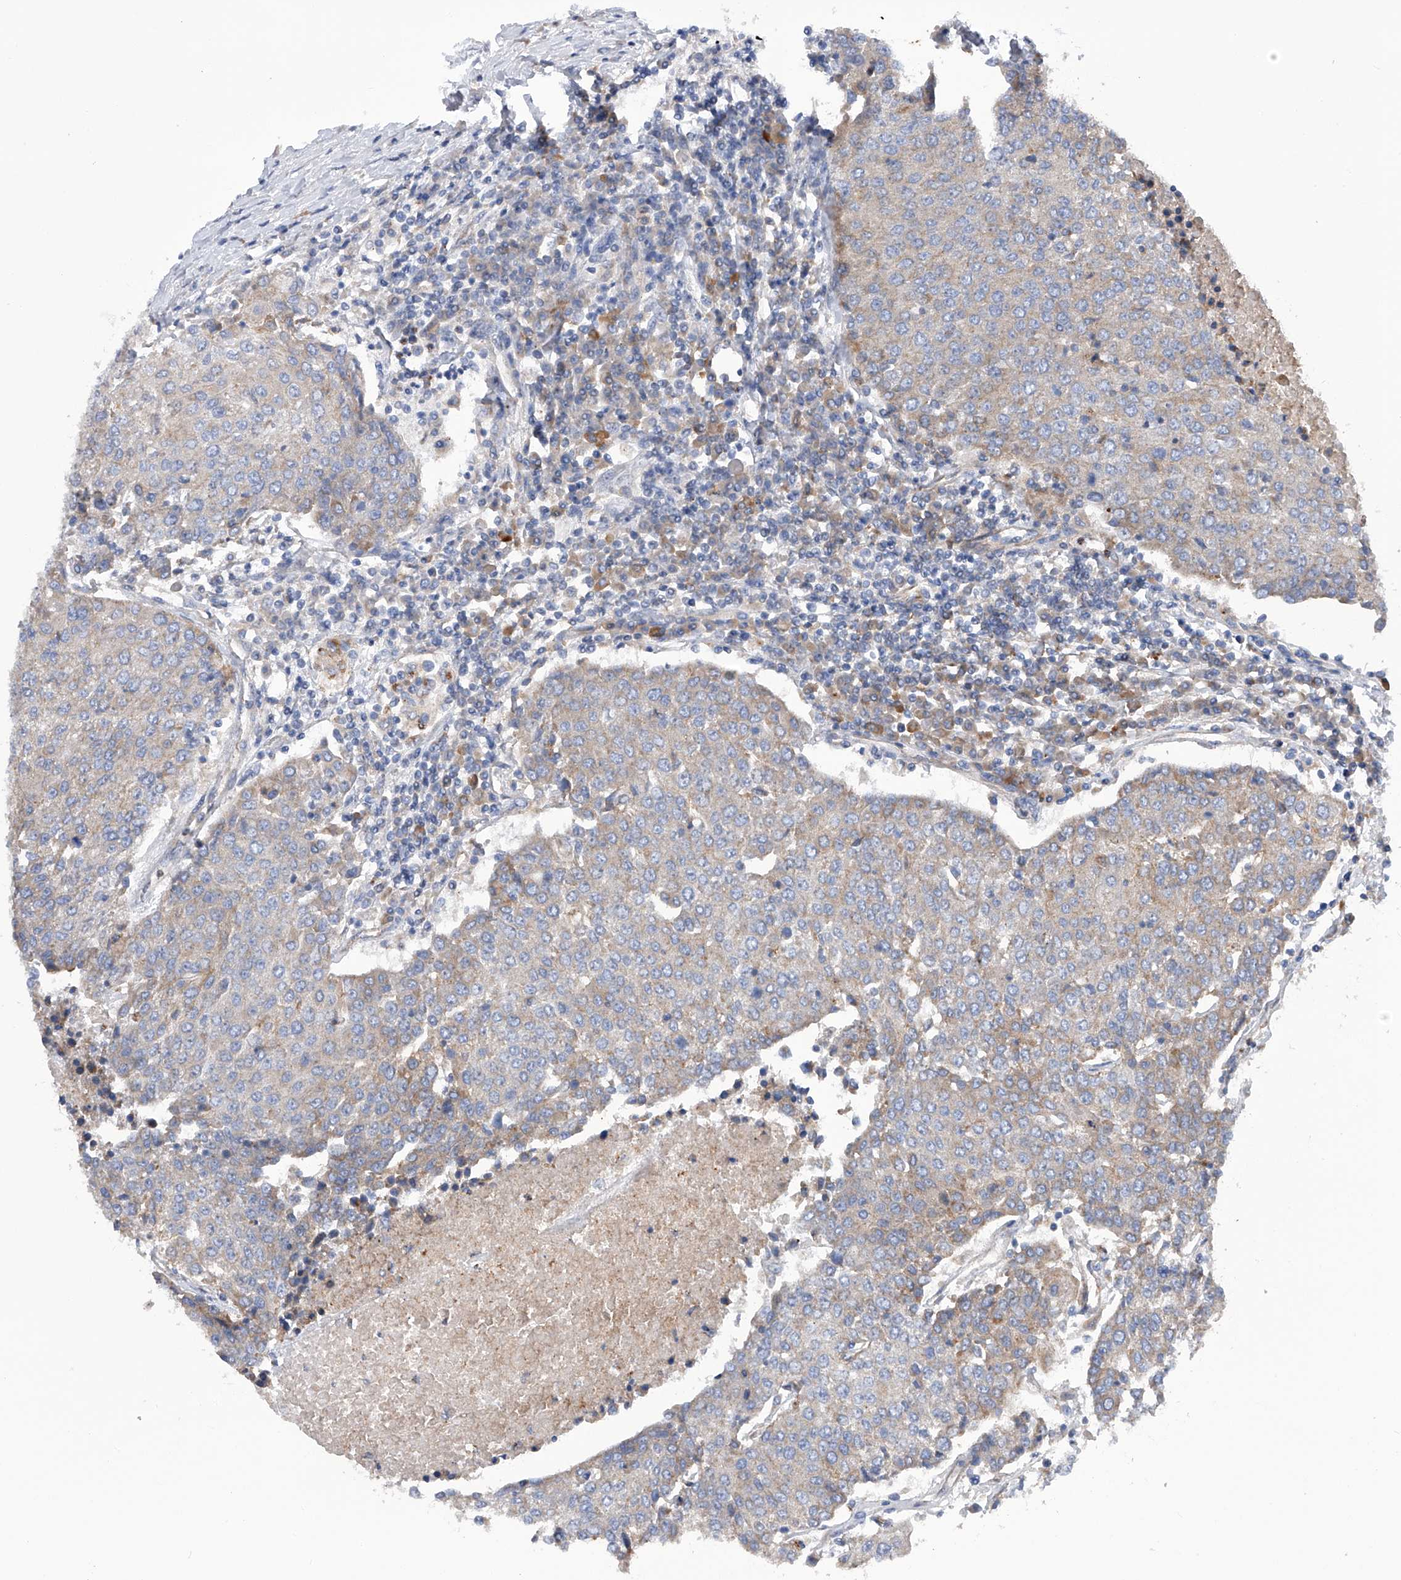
{"staining": {"intensity": "weak", "quantity": "25%-75%", "location": "cytoplasmic/membranous"}, "tissue": "urothelial cancer", "cell_type": "Tumor cells", "image_type": "cancer", "snomed": [{"axis": "morphology", "description": "Urothelial carcinoma, High grade"}, {"axis": "topography", "description": "Urinary bladder"}], "caption": "DAB (3,3'-diaminobenzidine) immunohistochemical staining of high-grade urothelial carcinoma exhibits weak cytoplasmic/membranous protein expression in about 25%-75% of tumor cells.", "gene": "MLYCD", "patient": {"sex": "female", "age": 85}}